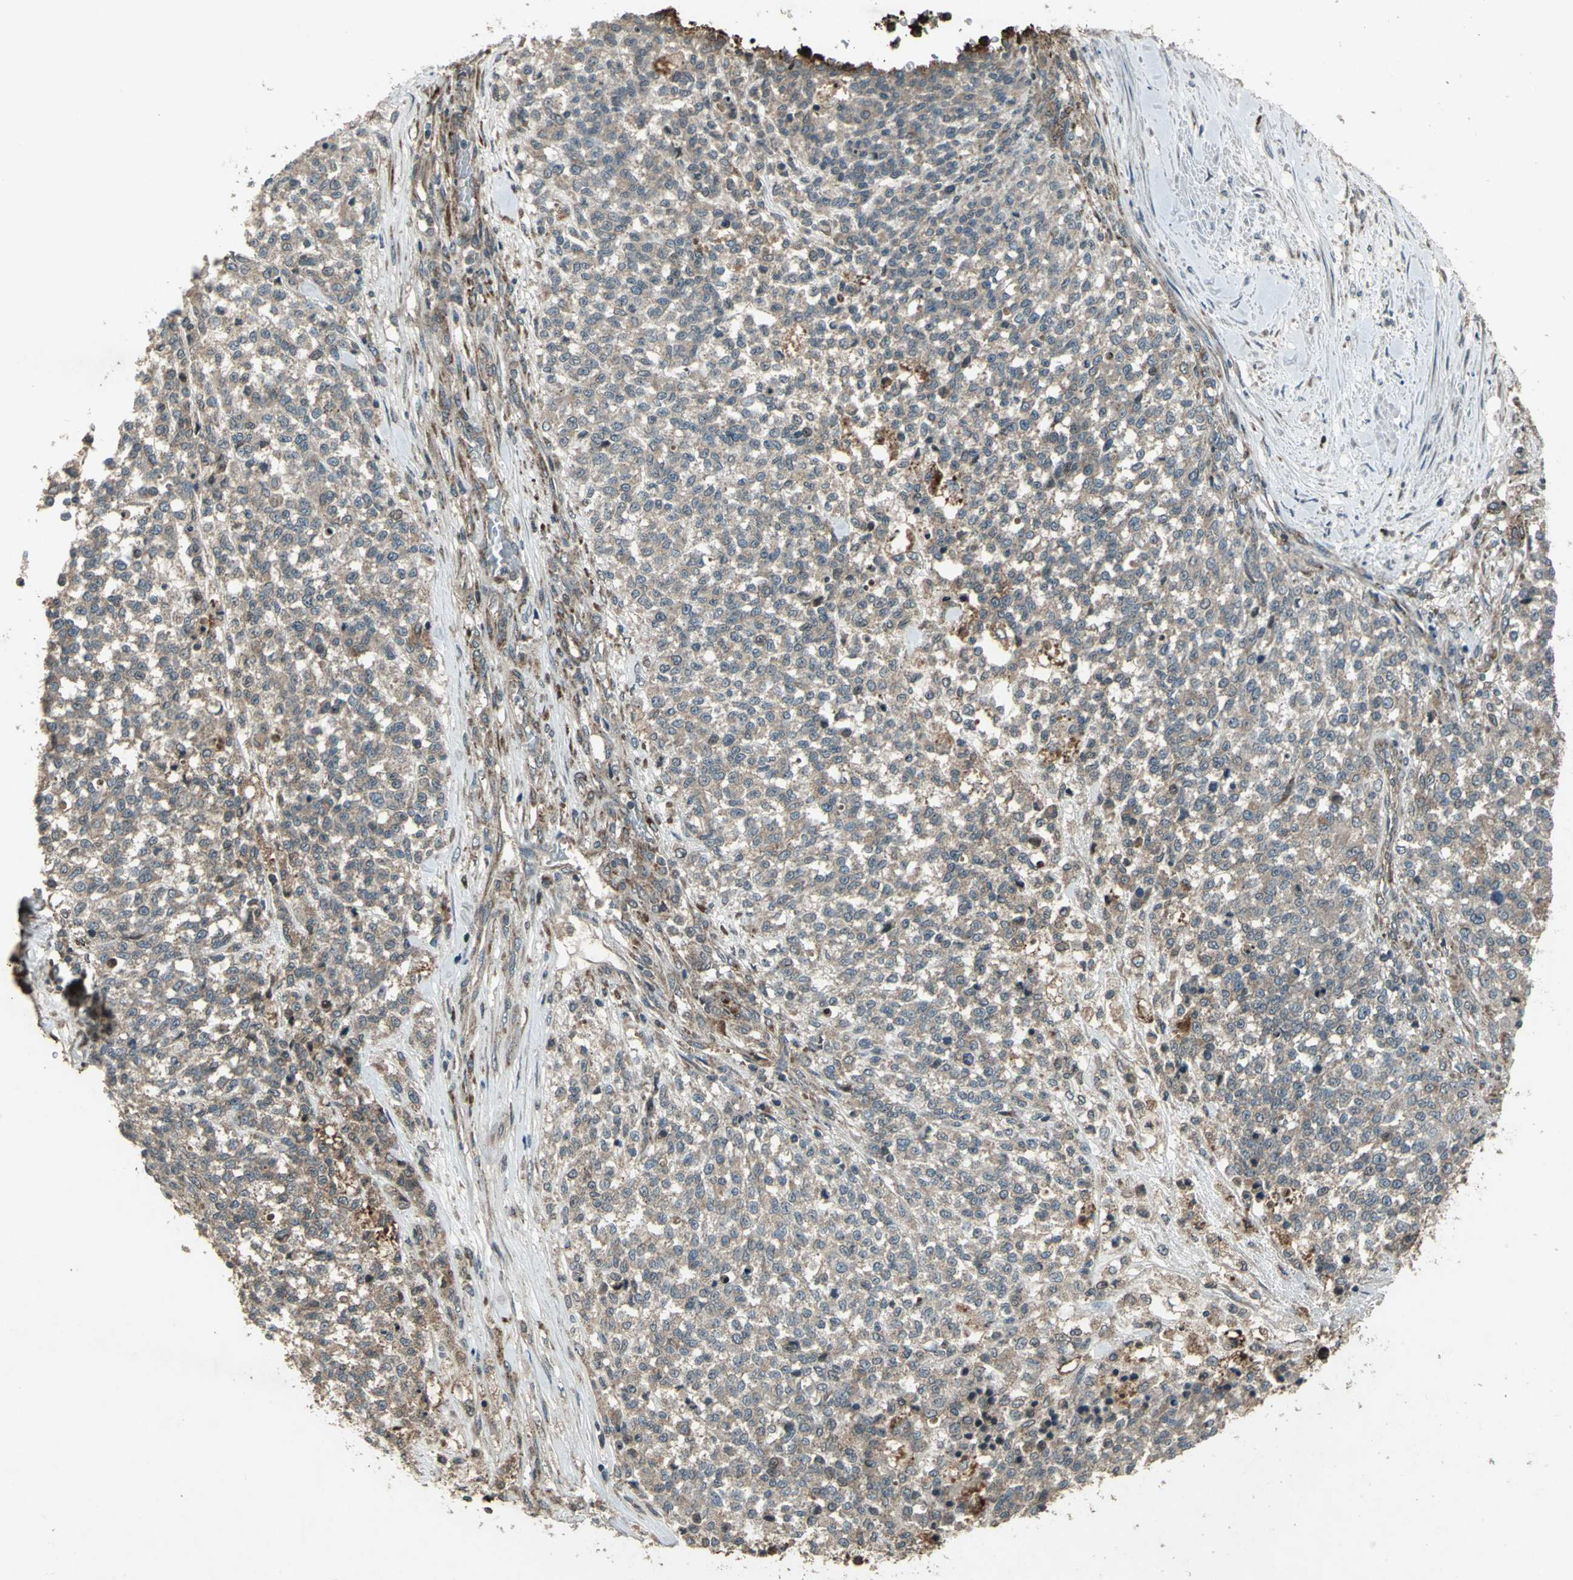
{"staining": {"intensity": "weak", "quantity": ">75%", "location": "cytoplasmic/membranous"}, "tissue": "testis cancer", "cell_type": "Tumor cells", "image_type": "cancer", "snomed": [{"axis": "morphology", "description": "Seminoma, NOS"}, {"axis": "topography", "description": "Testis"}], "caption": "Testis cancer tissue reveals weak cytoplasmic/membranous positivity in approximately >75% of tumor cells, visualized by immunohistochemistry.", "gene": "SEPTIN4", "patient": {"sex": "male", "age": 59}}